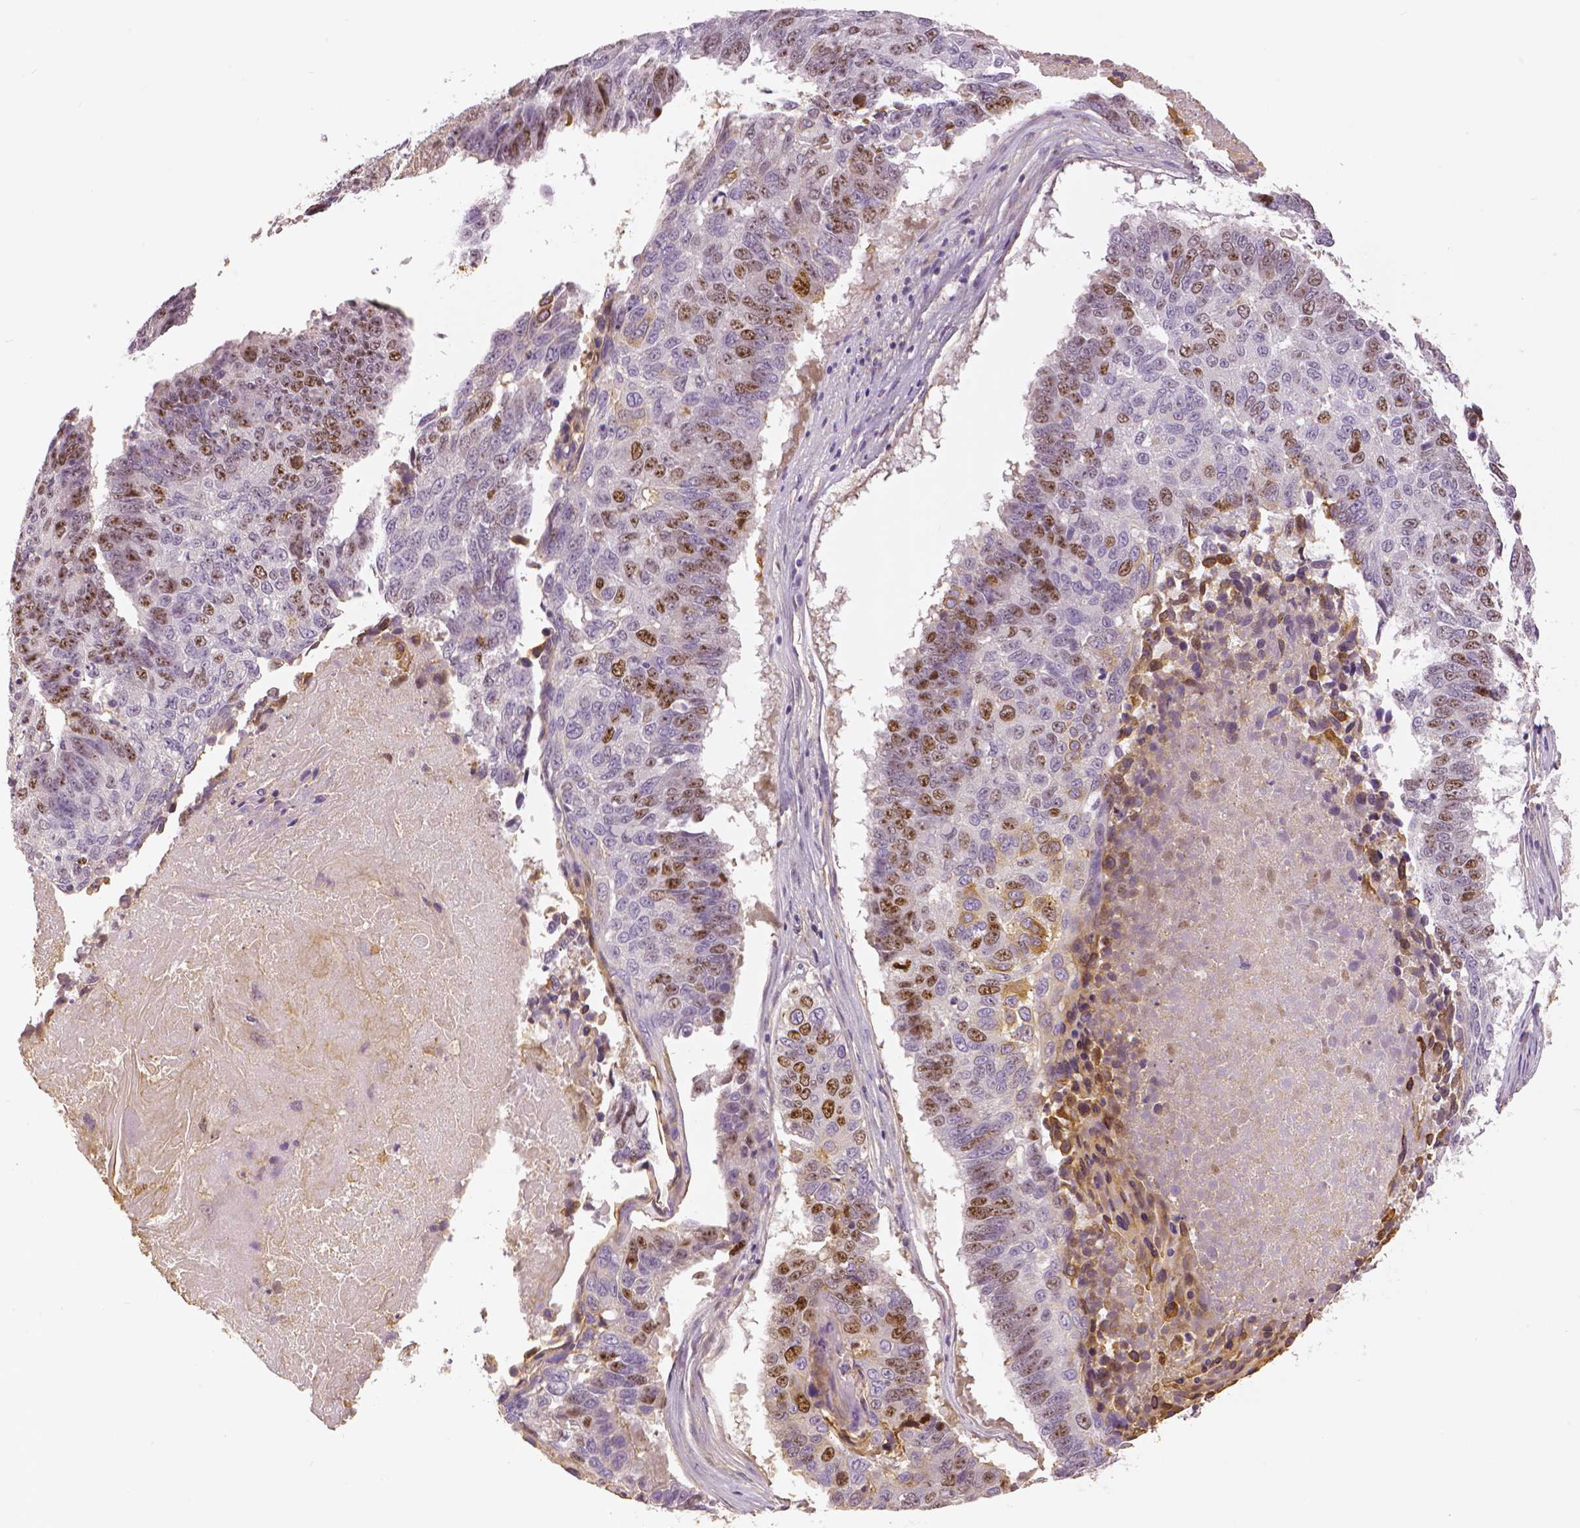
{"staining": {"intensity": "strong", "quantity": "25%-75%", "location": "nuclear"}, "tissue": "lung cancer", "cell_type": "Tumor cells", "image_type": "cancer", "snomed": [{"axis": "morphology", "description": "Squamous cell carcinoma, NOS"}, {"axis": "topography", "description": "Lung"}], "caption": "There is high levels of strong nuclear positivity in tumor cells of lung squamous cell carcinoma, as demonstrated by immunohistochemical staining (brown color).", "gene": "MKI67", "patient": {"sex": "male", "age": 73}}